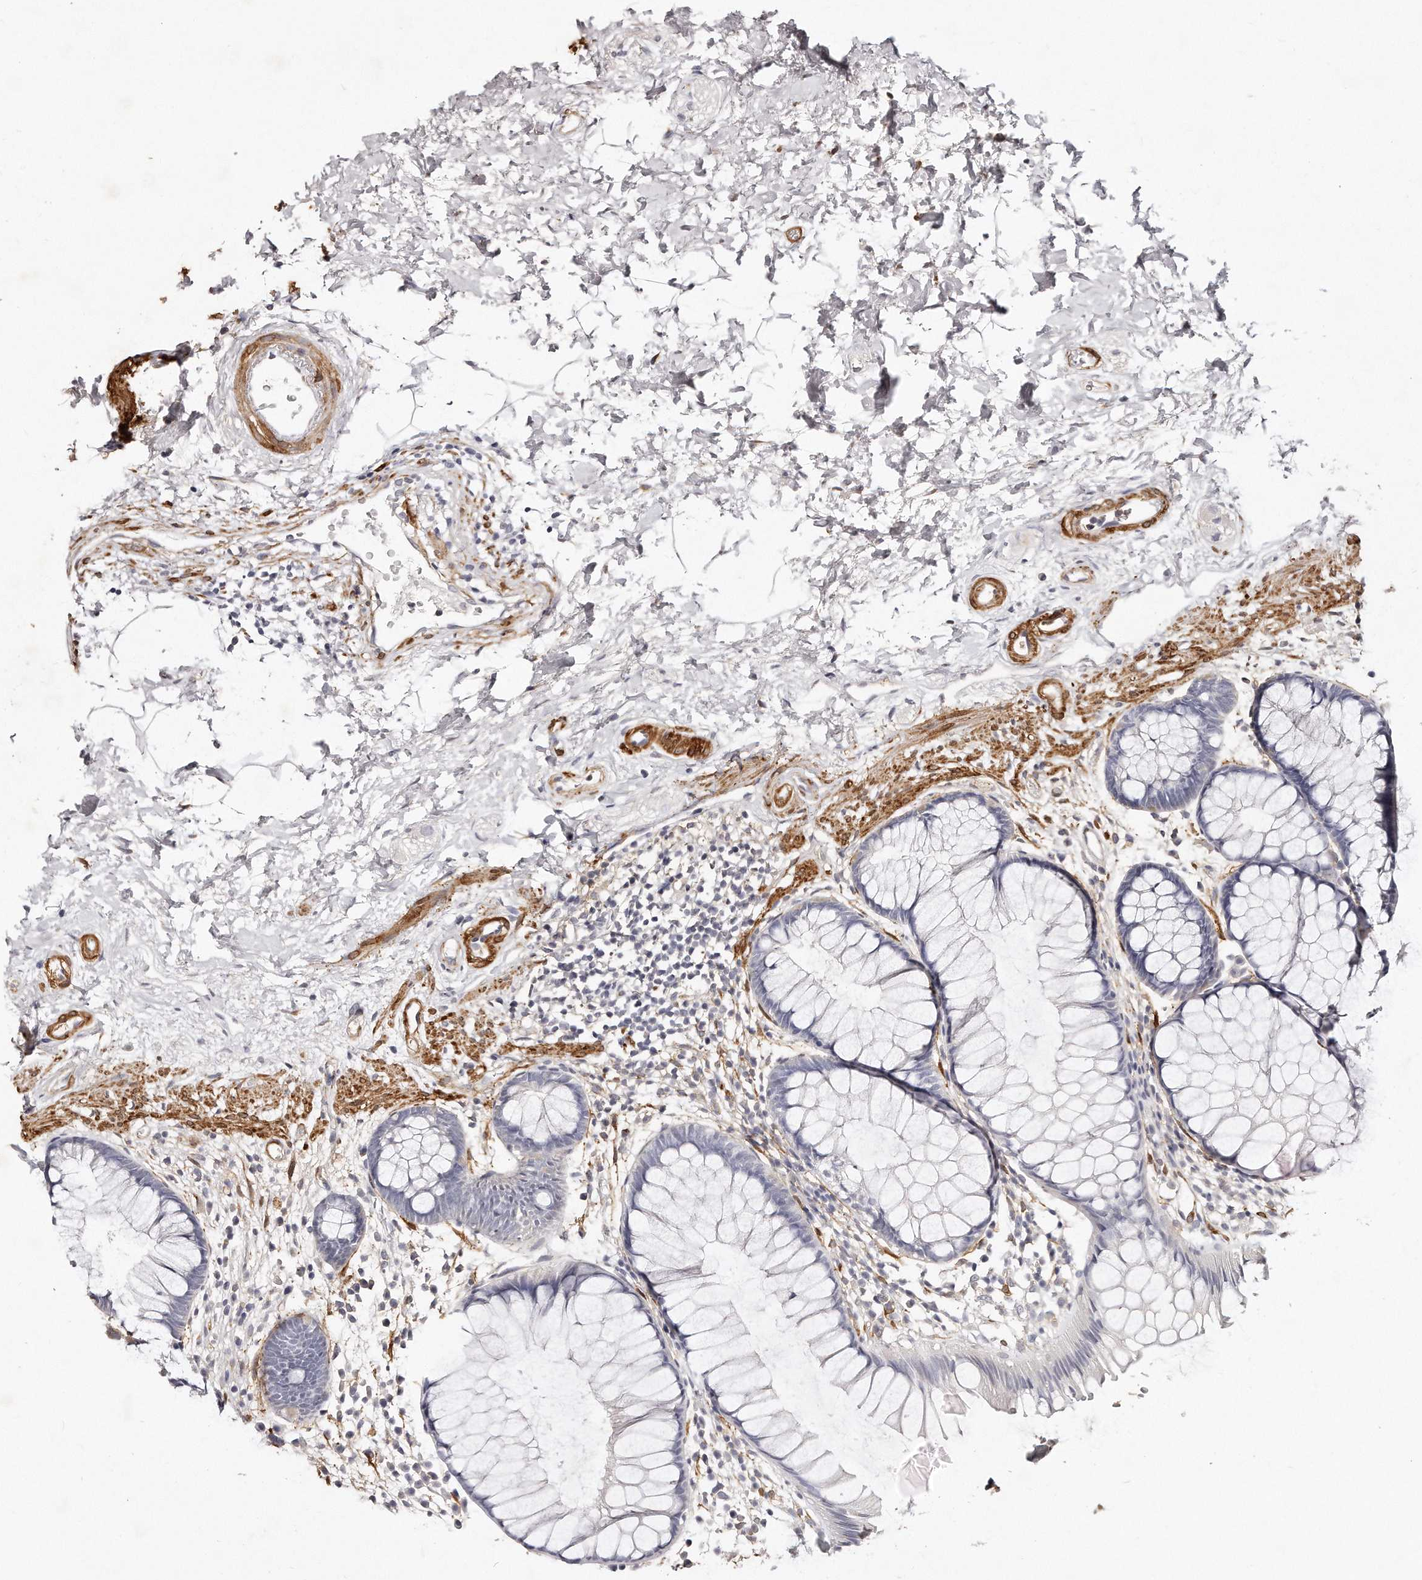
{"staining": {"intensity": "negative", "quantity": "none", "location": "none"}, "tissue": "rectum", "cell_type": "Glandular cells", "image_type": "normal", "snomed": [{"axis": "morphology", "description": "Normal tissue, NOS"}, {"axis": "topography", "description": "Rectum"}], "caption": "Immunohistochemistry (IHC) histopathology image of unremarkable human rectum stained for a protein (brown), which exhibits no staining in glandular cells. Nuclei are stained in blue.", "gene": "LMOD1", "patient": {"sex": "male", "age": 51}}